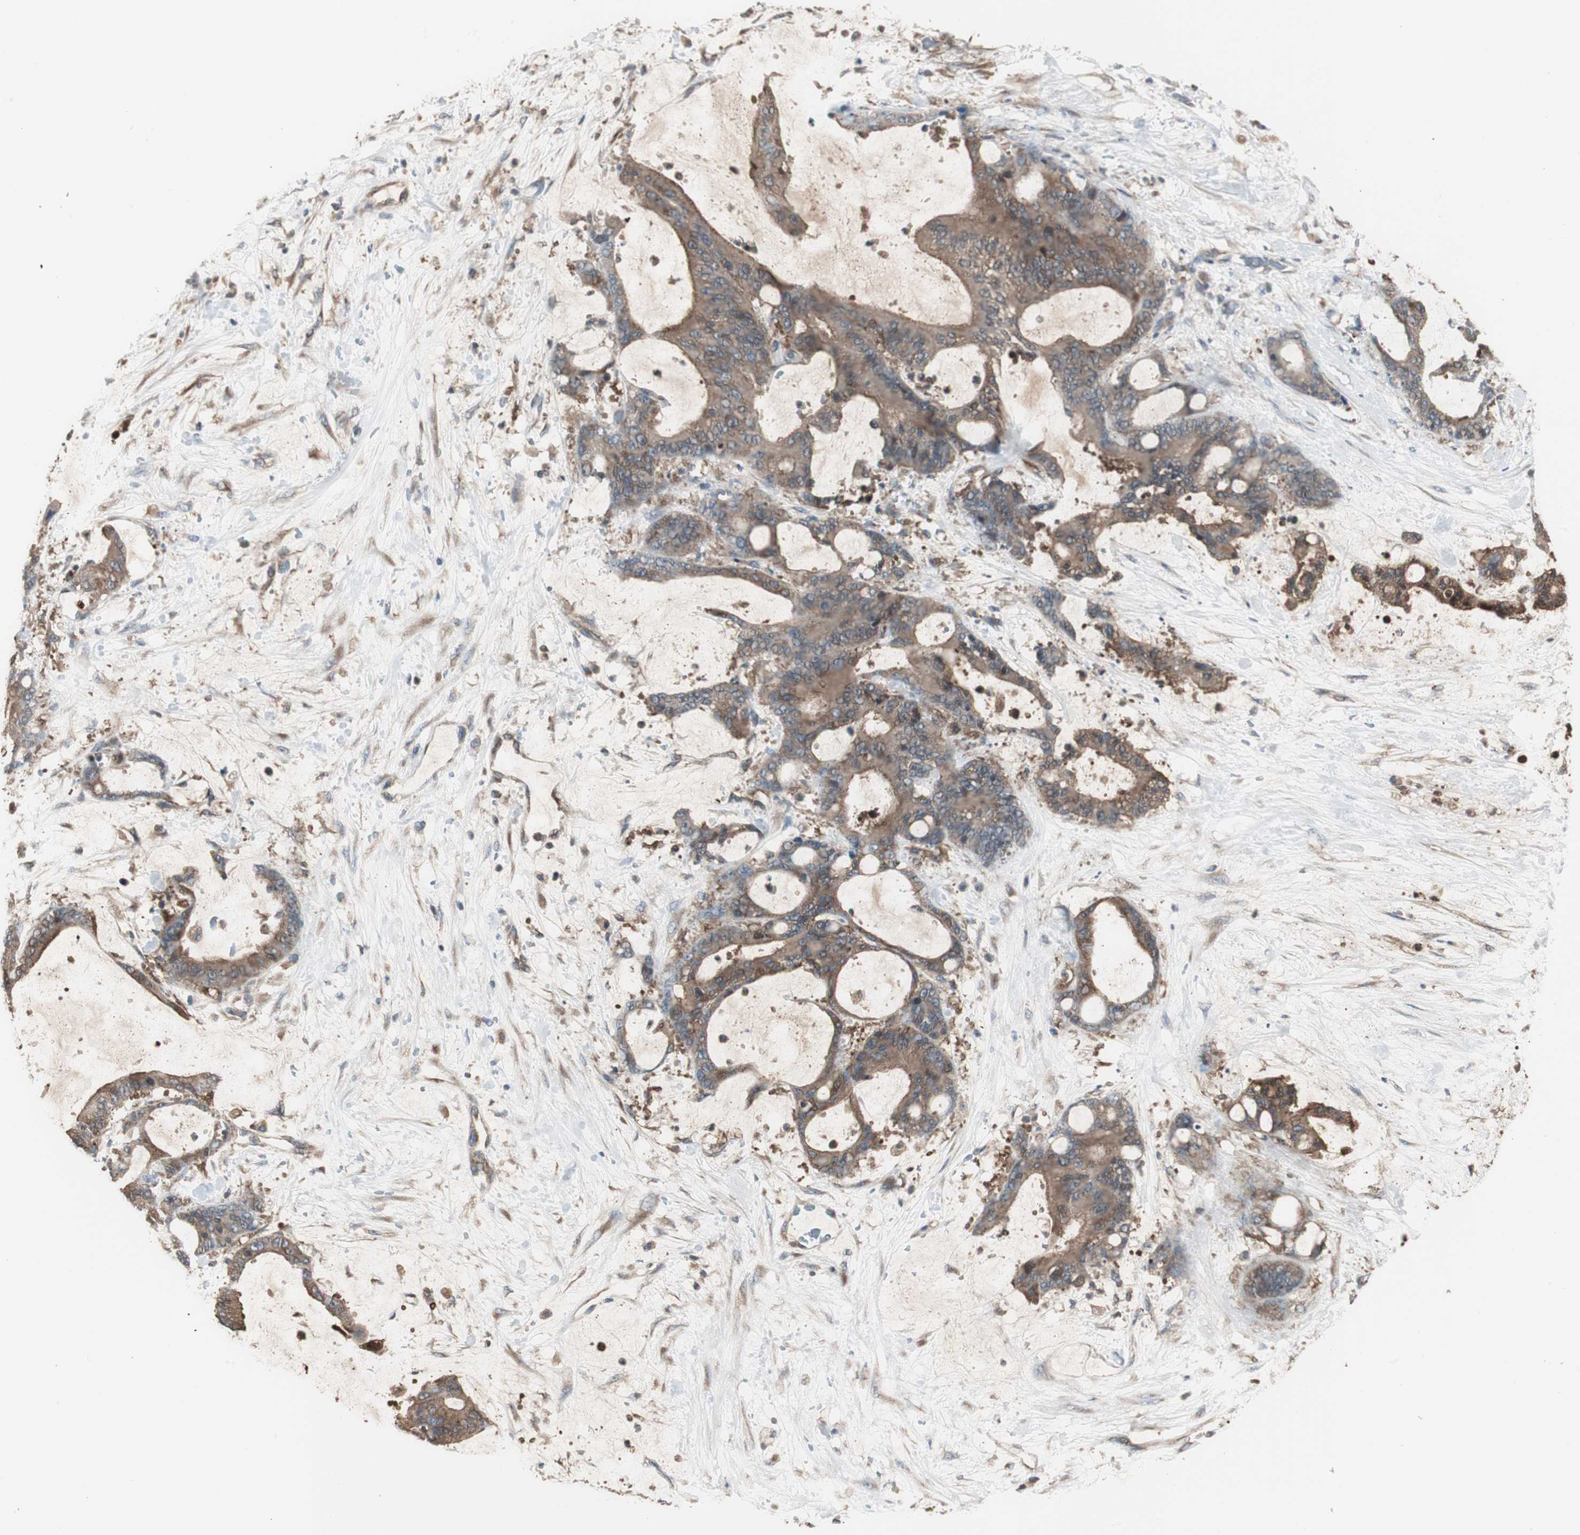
{"staining": {"intensity": "moderate", "quantity": ">75%", "location": "cytoplasmic/membranous"}, "tissue": "liver cancer", "cell_type": "Tumor cells", "image_type": "cancer", "snomed": [{"axis": "morphology", "description": "Cholangiocarcinoma"}, {"axis": "topography", "description": "Liver"}], "caption": "Immunohistochemical staining of liver cholangiocarcinoma shows medium levels of moderate cytoplasmic/membranous expression in about >75% of tumor cells.", "gene": "CAPNS1", "patient": {"sex": "female", "age": 73}}